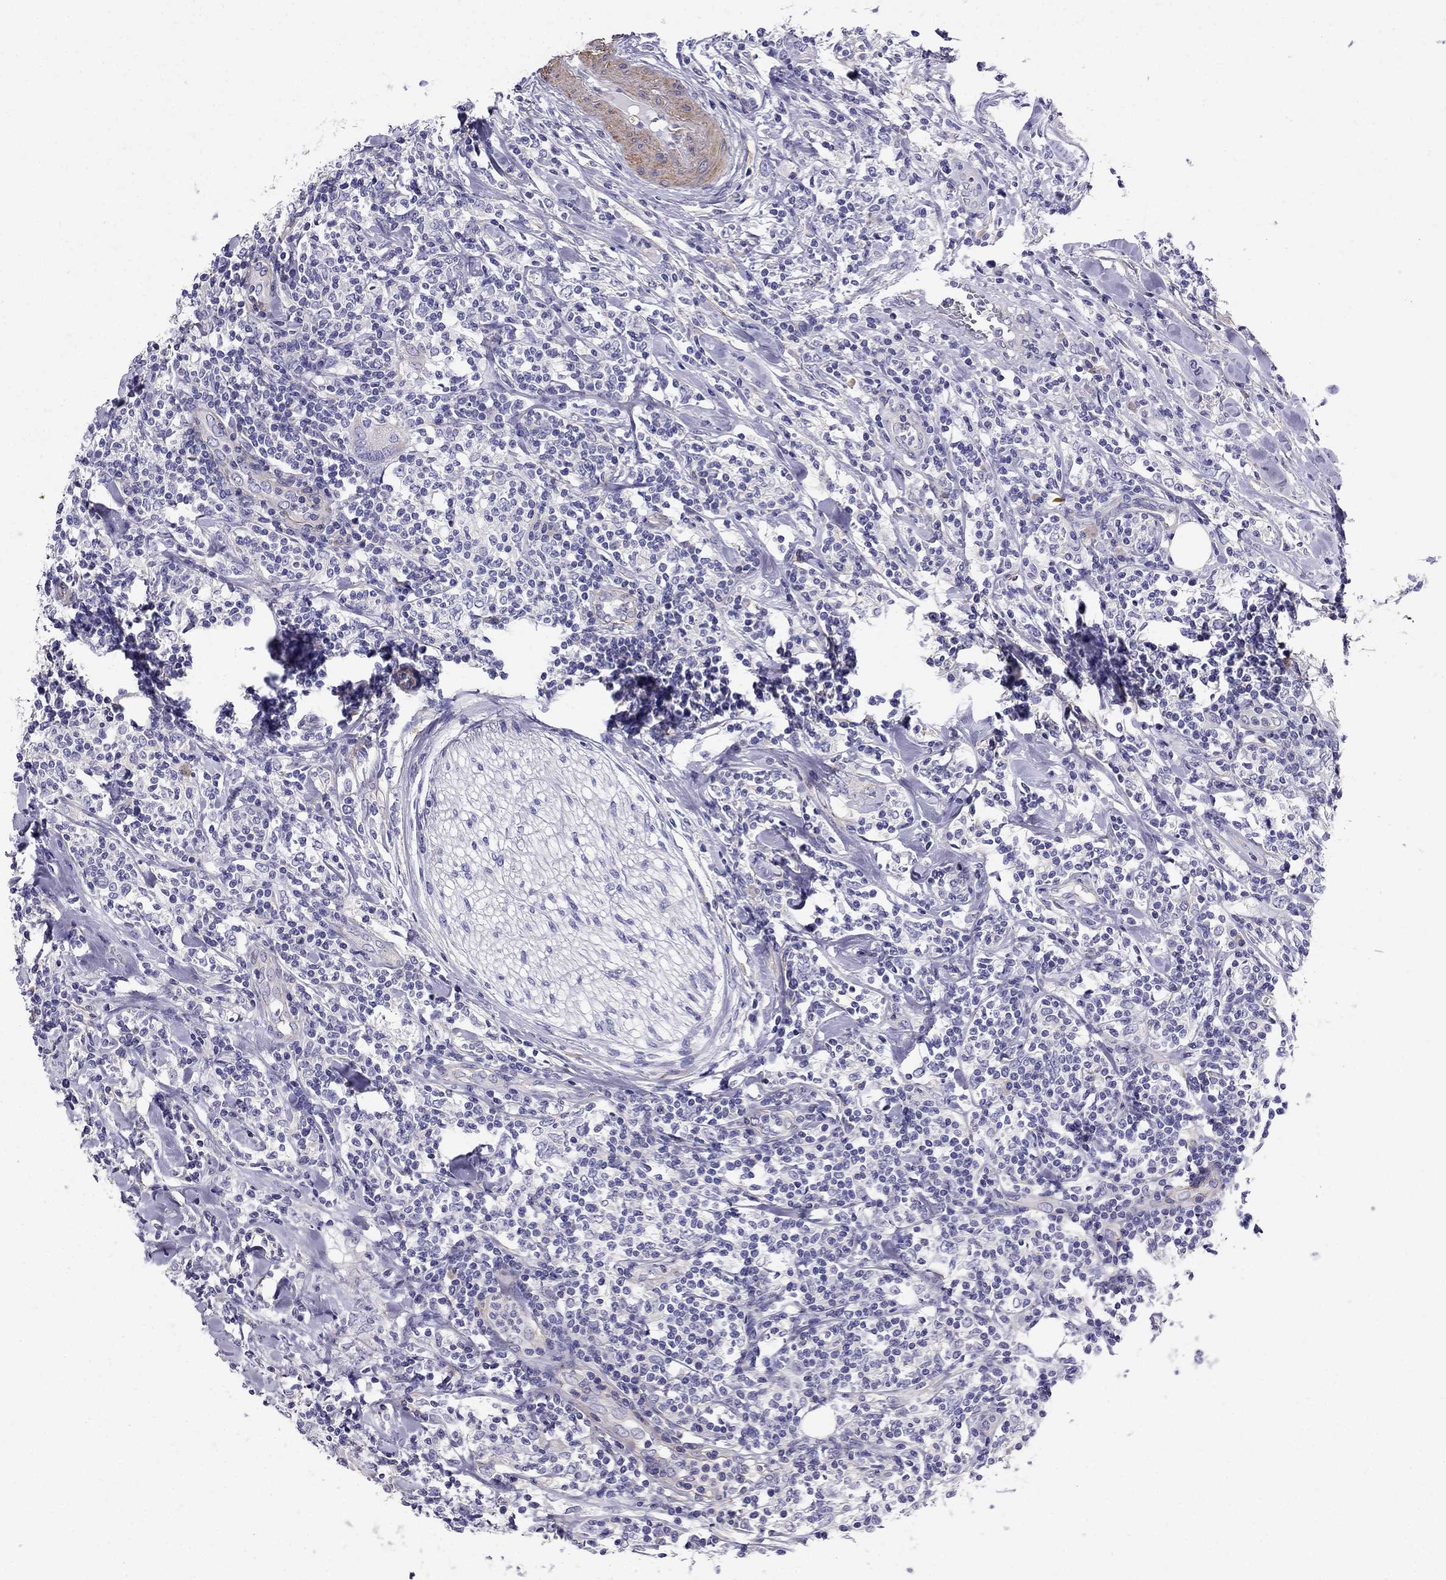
{"staining": {"intensity": "negative", "quantity": "none", "location": "none"}, "tissue": "lymphoma", "cell_type": "Tumor cells", "image_type": "cancer", "snomed": [{"axis": "morphology", "description": "Malignant lymphoma, non-Hodgkin's type, High grade"}, {"axis": "topography", "description": "Lymph node"}], "caption": "An IHC histopathology image of malignant lymphoma, non-Hodgkin's type (high-grade) is shown. There is no staining in tumor cells of malignant lymphoma, non-Hodgkin's type (high-grade).", "gene": "GPR50", "patient": {"sex": "female", "age": 84}}